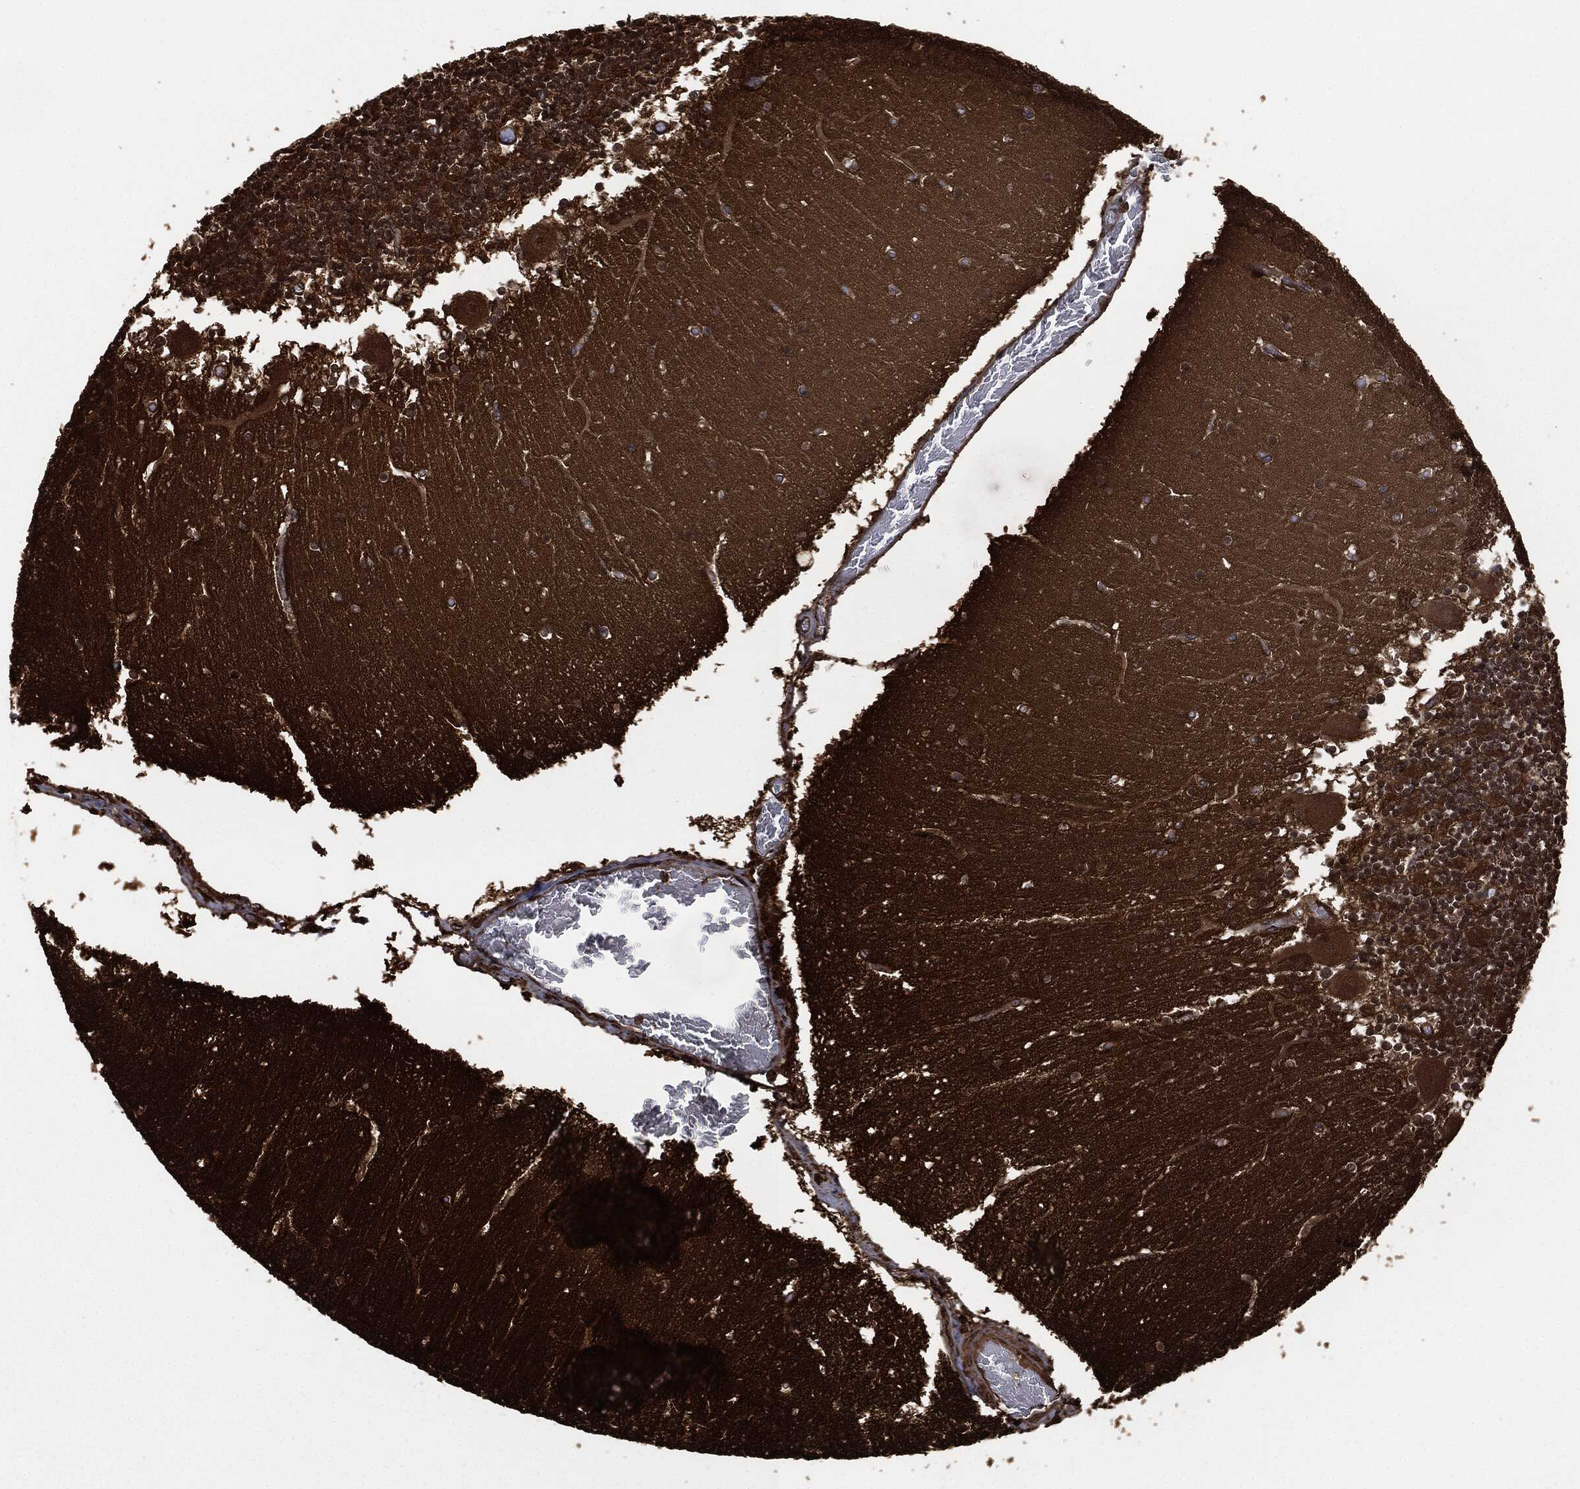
{"staining": {"intensity": "negative", "quantity": "none", "location": "none"}, "tissue": "cerebellum", "cell_type": "Cells in granular layer", "image_type": "normal", "snomed": [{"axis": "morphology", "description": "Normal tissue, NOS"}, {"axis": "topography", "description": "Cerebellum"}], "caption": "DAB immunohistochemical staining of normal human cerebellum reveals no significant positivity in cells in granular layer. (DAB immunohistochemistry (IHC) with hematoxylin counter stain).", "gene": "HRAS", "patient": {"sex": "female", "age": 28}}